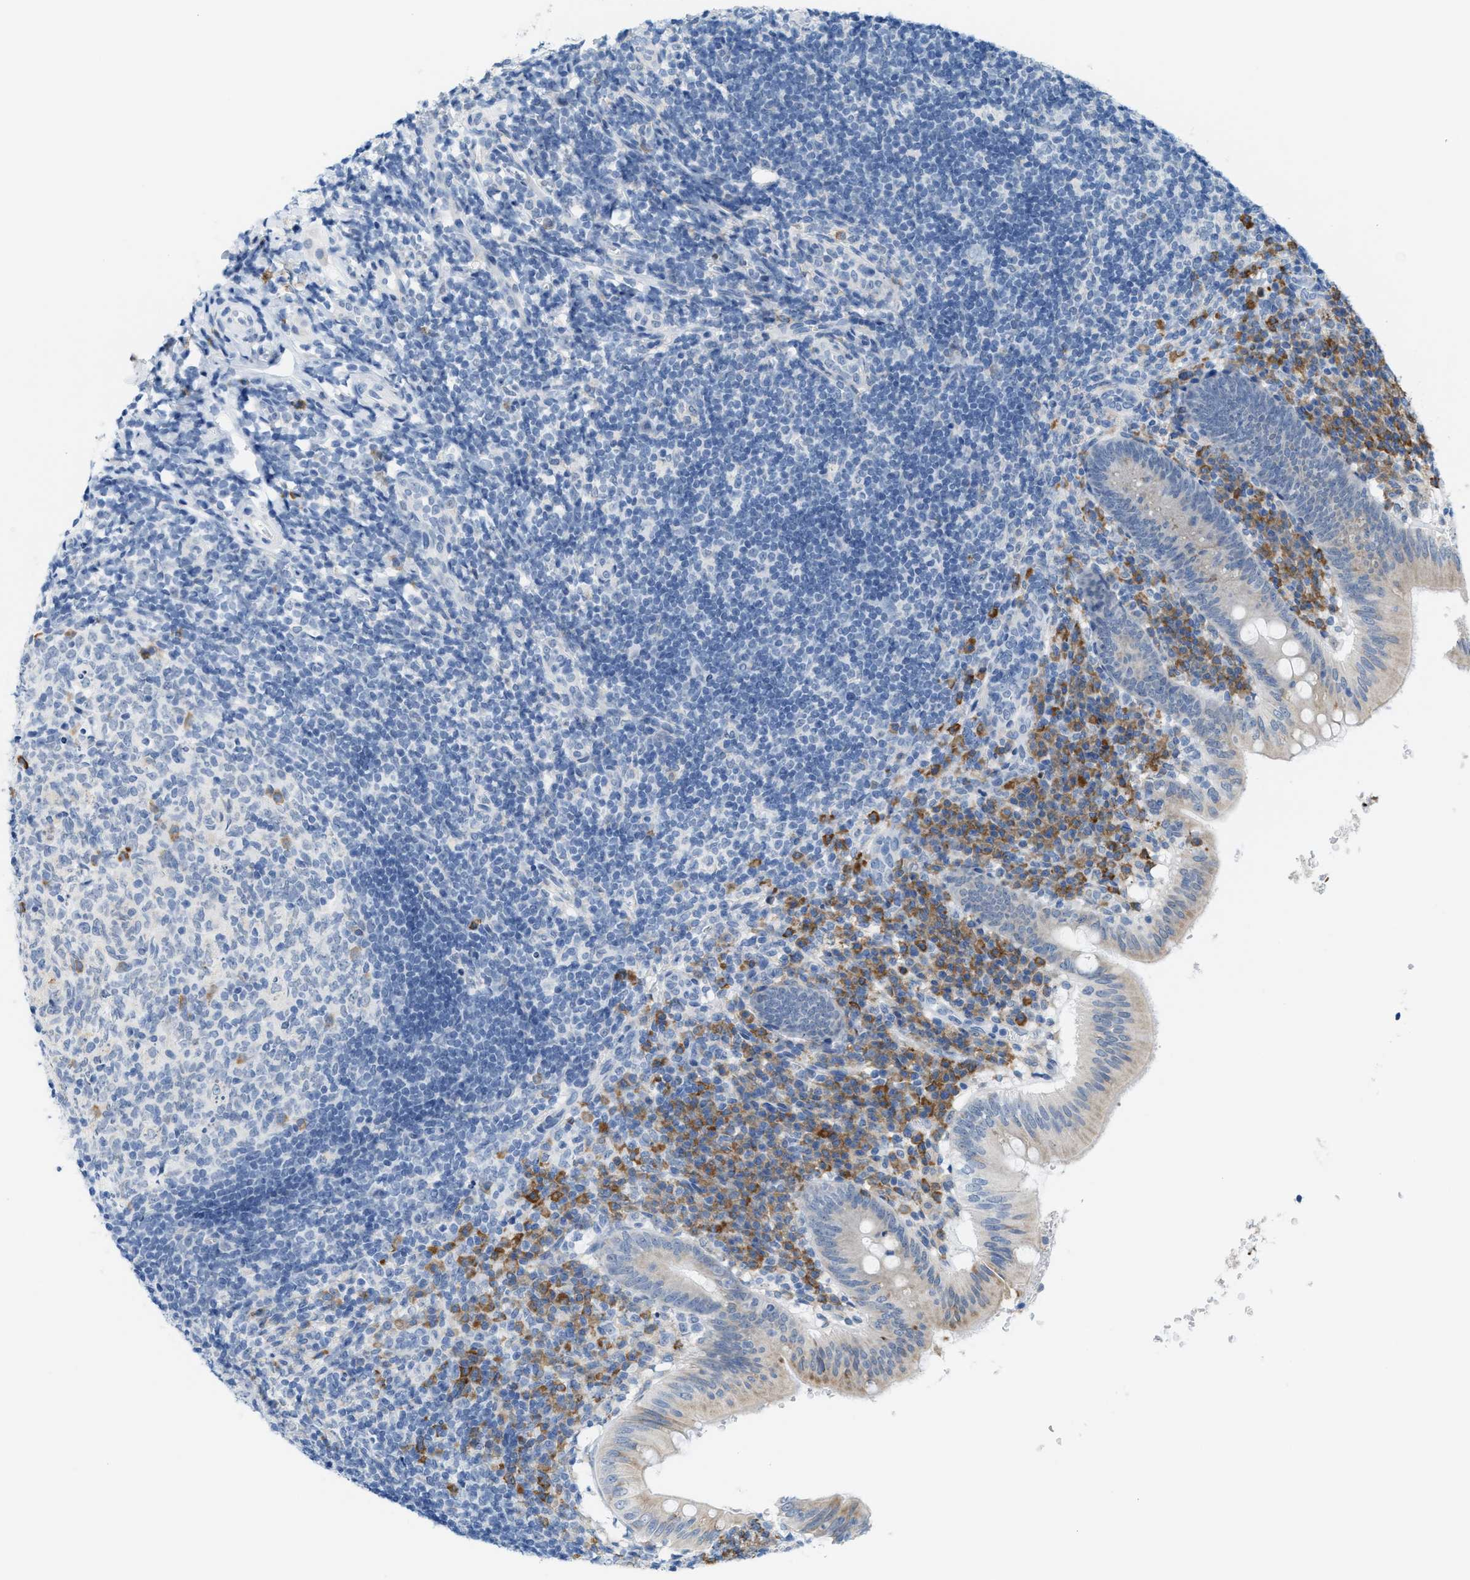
{"staining": {"intensity": "weak", "quantity": "<25%", "location": "cytoplasmic/membranous"}, "tissue": "appendix", "cell_type": "Glandular cells", "image_type": "normal", "snomed": [{"axis": "morphology", "description": "Normal tissue, NOS"}, {"axis": "topography", "description": "Appendix"}], "caption": "Immunohistochemistry of benign human appendix exhibits no expression in glandular cells.", "gene": "KIFC3", "patient": {"sex": "male", "age": 8}}